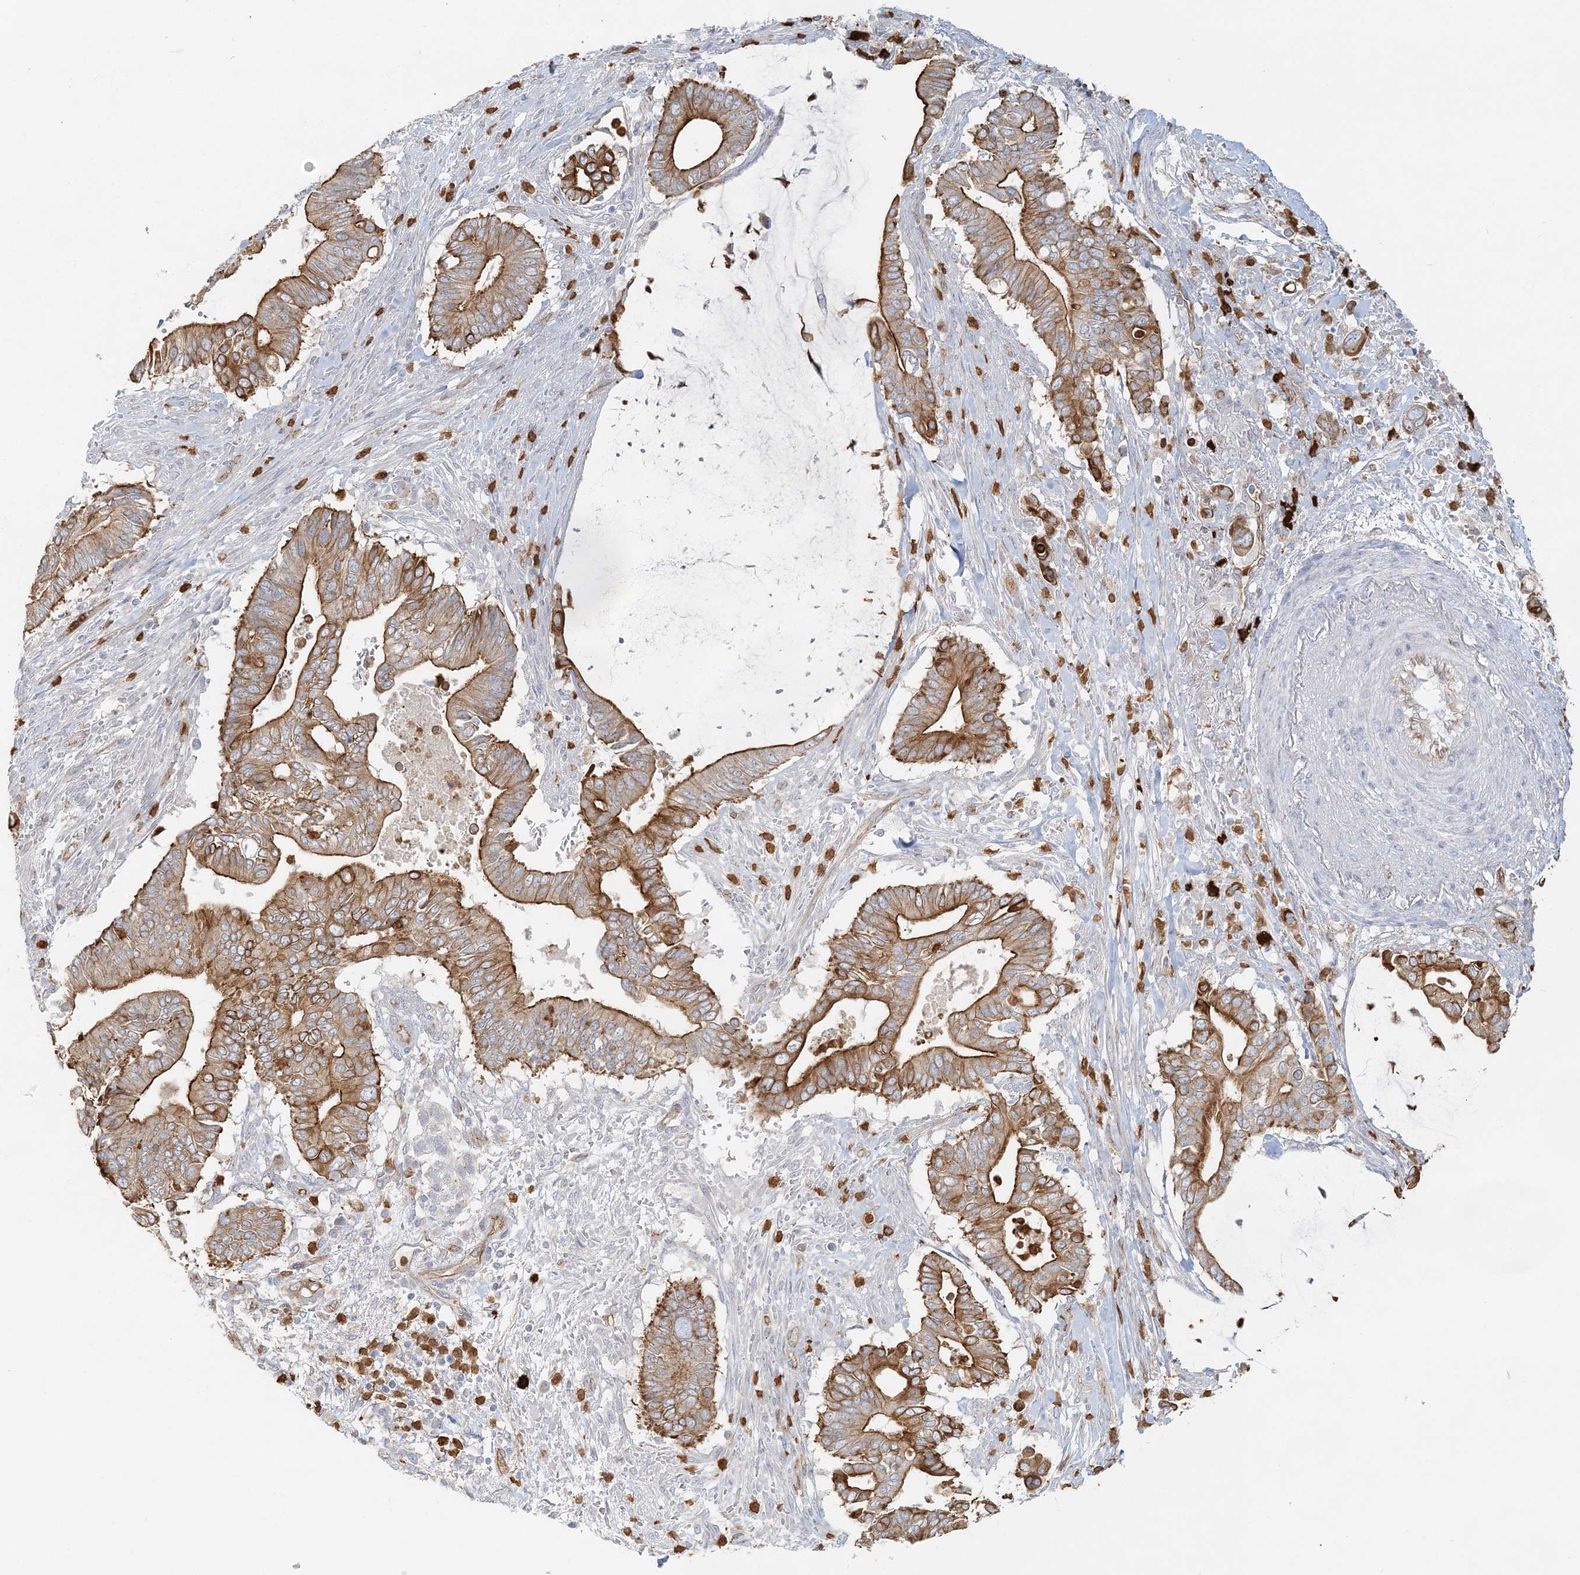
{"staining": {"intensity": "strong", "quantity": ">75%", "location": "cytoplasmic/membranous"}, "tissue": "pancreatic cancer", "cell_type": "Tumor cells", "image_type": "cancer", "snomed": [{"axis": "morphology", "description": "Adenocarcinoma, NOS"}, {"axis": "topography", "description": "Pancreas"}], "caption": "This histopathology image shows pancreatic adenocarcinoma stained with immunohistochemistry to label a protein in brown. The cytoplasmic/membranous of tumor cells show strong positivity for the protein. Nuclei are counter-stained blue.", "gene": "DNAH1", "patient": {"sex": "male", "age": 68}}